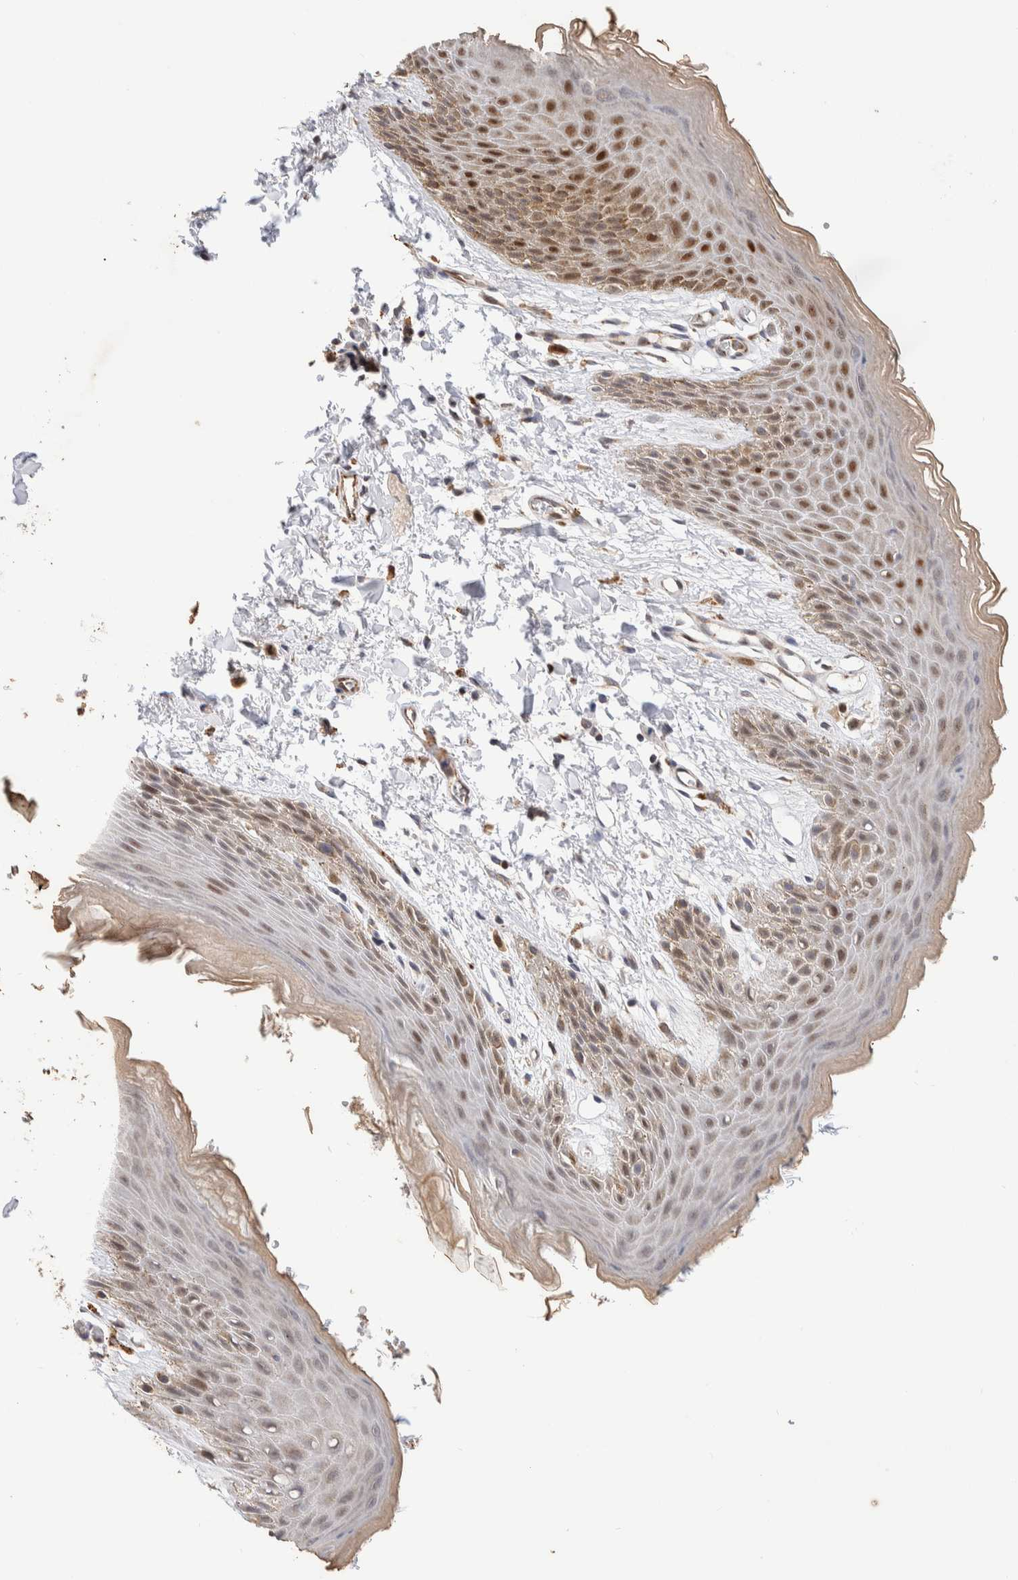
{"staining": {"intensity": "strong", "quantity": ">75%", "location": "nuclear"}, "tissue": "skin", "cell_type": "Epidermal cells", "image_type": "normal", "snomed": [{"axis": "morphology", "description": "Normal tissue, NOS"}, {"axis": "topography", "description": "Anal"}, {"axis": "topography", "description": "Peripheral nerve tissue"}], "caption": "Skin stained with immunohistochemistry (IHC) demonstrates strong nuclear expression in approximately >75% of epidermal cells. Using DAB (3,3'-diaminobenzidine) (brown) and hematoxylin (blue) stains, captured at high magnification using brightfield microscopy.", "gene": "NSMAF", "patient": {"sex": "male", "age": 44}}